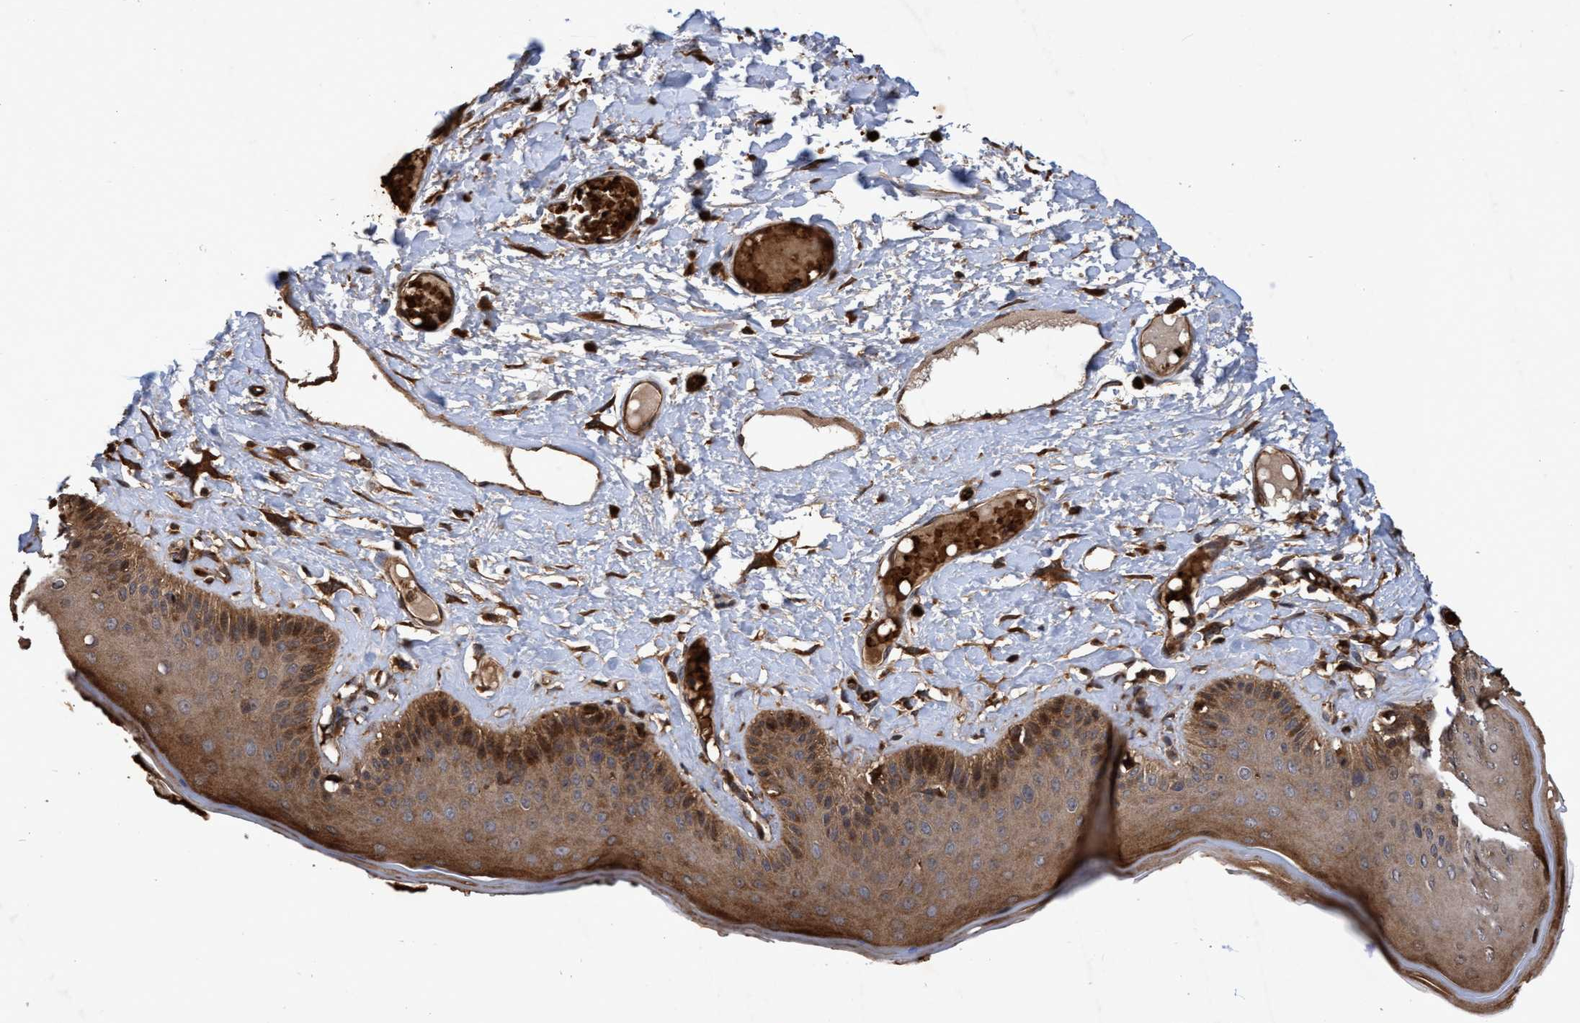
{"staining": {"intensity": "strong", "quantity": ">75%", "location": "cytoplasmic/membranous"}, "tissue": "skin", "cell_type": "Epidermal cells", "image_type": "normal", "snomed": [{"axis": "morphology", "description": "Normal tissue, NOS"}, {"axis": "topography", "description": "Vulva"}], "caption": "Unremarkable skin was stained to show a protein in brown. There is high levels of strong cytoplasmic/membranous staining in approximately >75% of epidermal cells. The protein of interest is shown in brown color, while the nuclei are stained blue.", "gene": "CHMP6", "patient": {"sex": "female", "age": 73}}